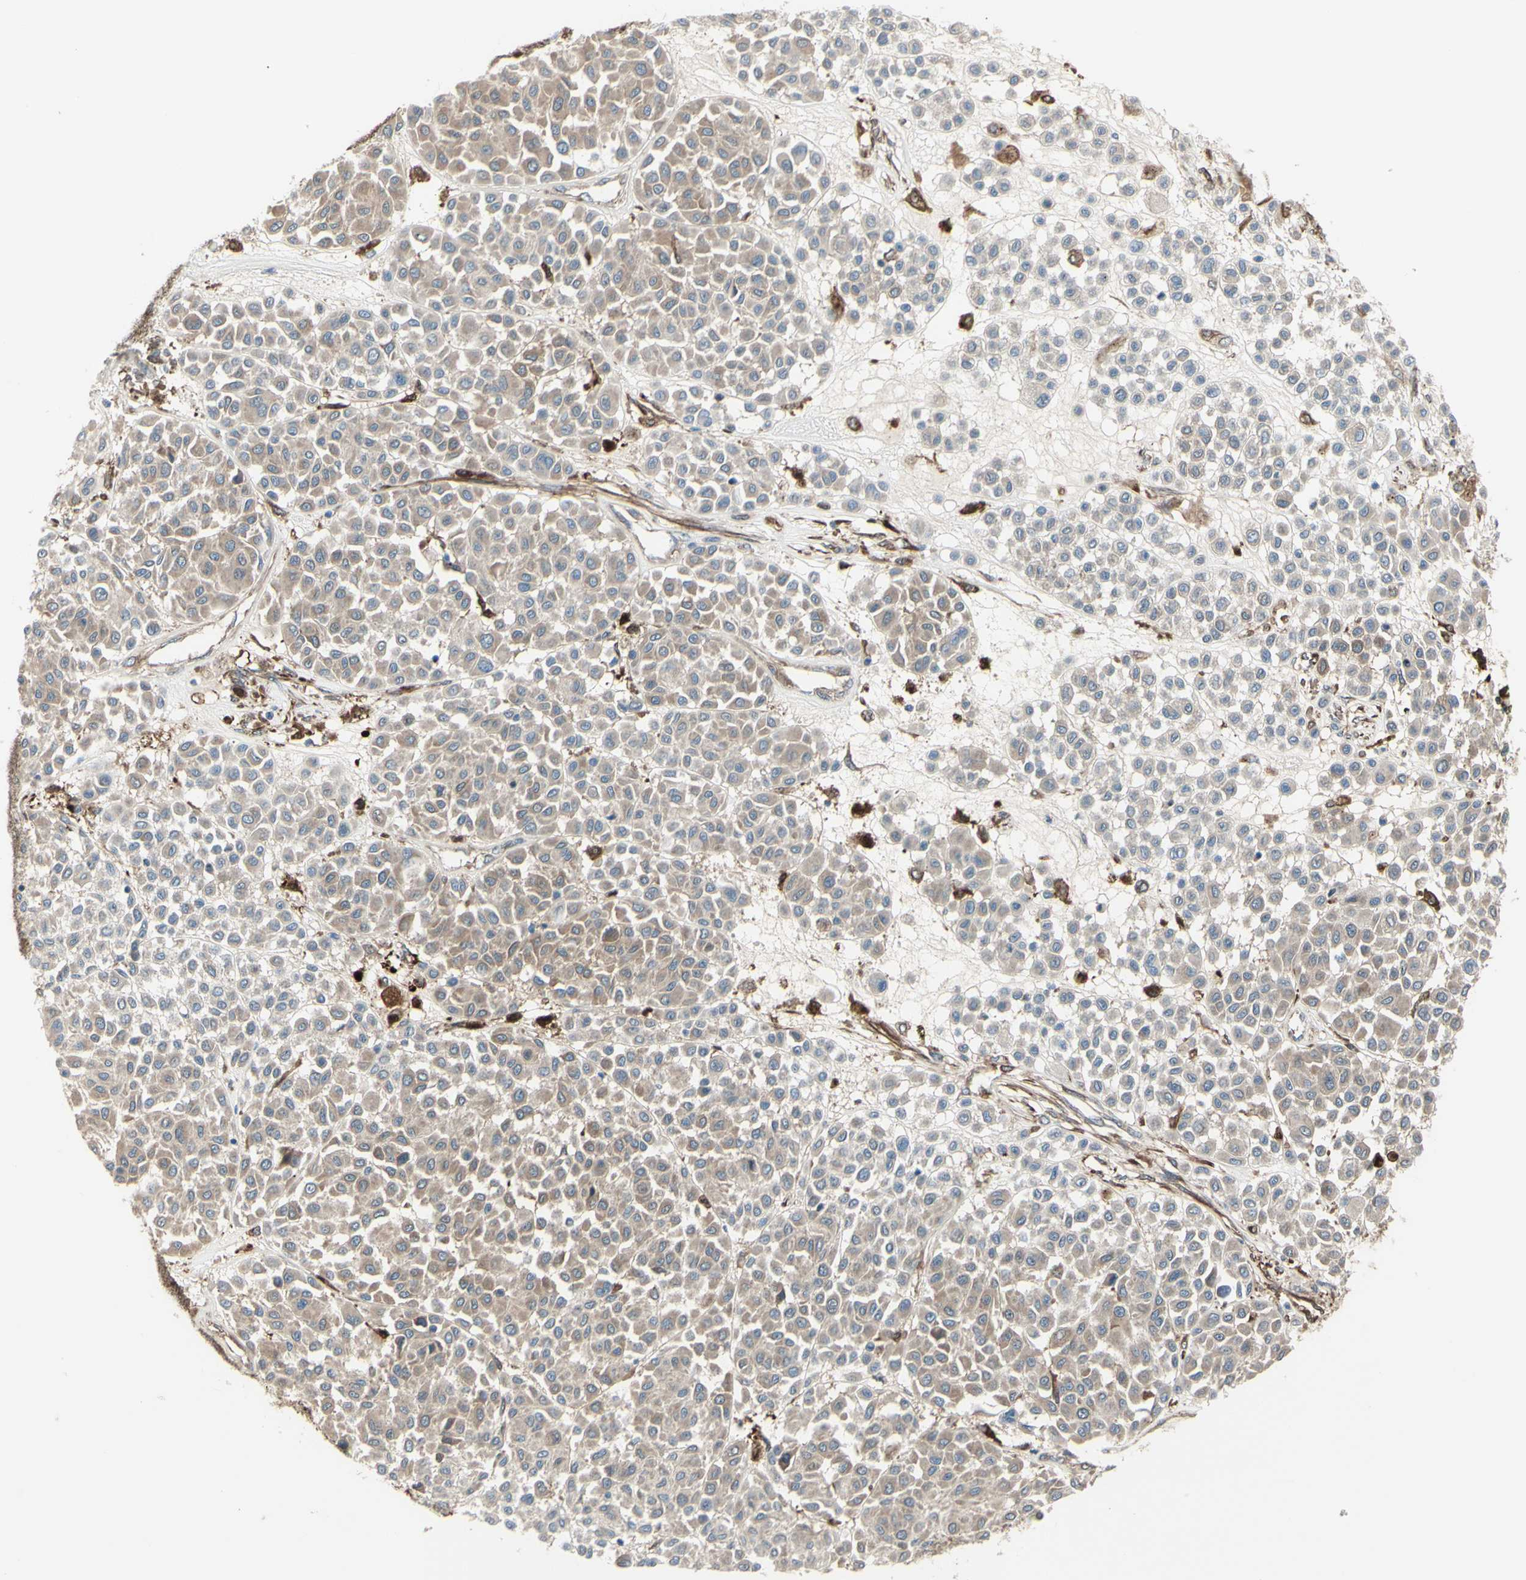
{"staining": {"intensity": "weak", "quantity": ">75%", "location": "cytoplasmic/membranous"}, "tissue": "melanoma", "cell_type": "Tumor cells", "image_type": "cancer", "snomed": [{"axis": "morphology", "description": "Malignant melanoma, Metastatic site"}, {"axis": "topography", "description": "Soft tissue"}], "caption": "The image reveals immunohistochemical staining of melanoma. There is weak cytoplasmic/membranous staining is appreciated in approximately >75% of tumor cells.", "gene": "IGSF9B", "patient": {"sex": "male", "age": 41}}